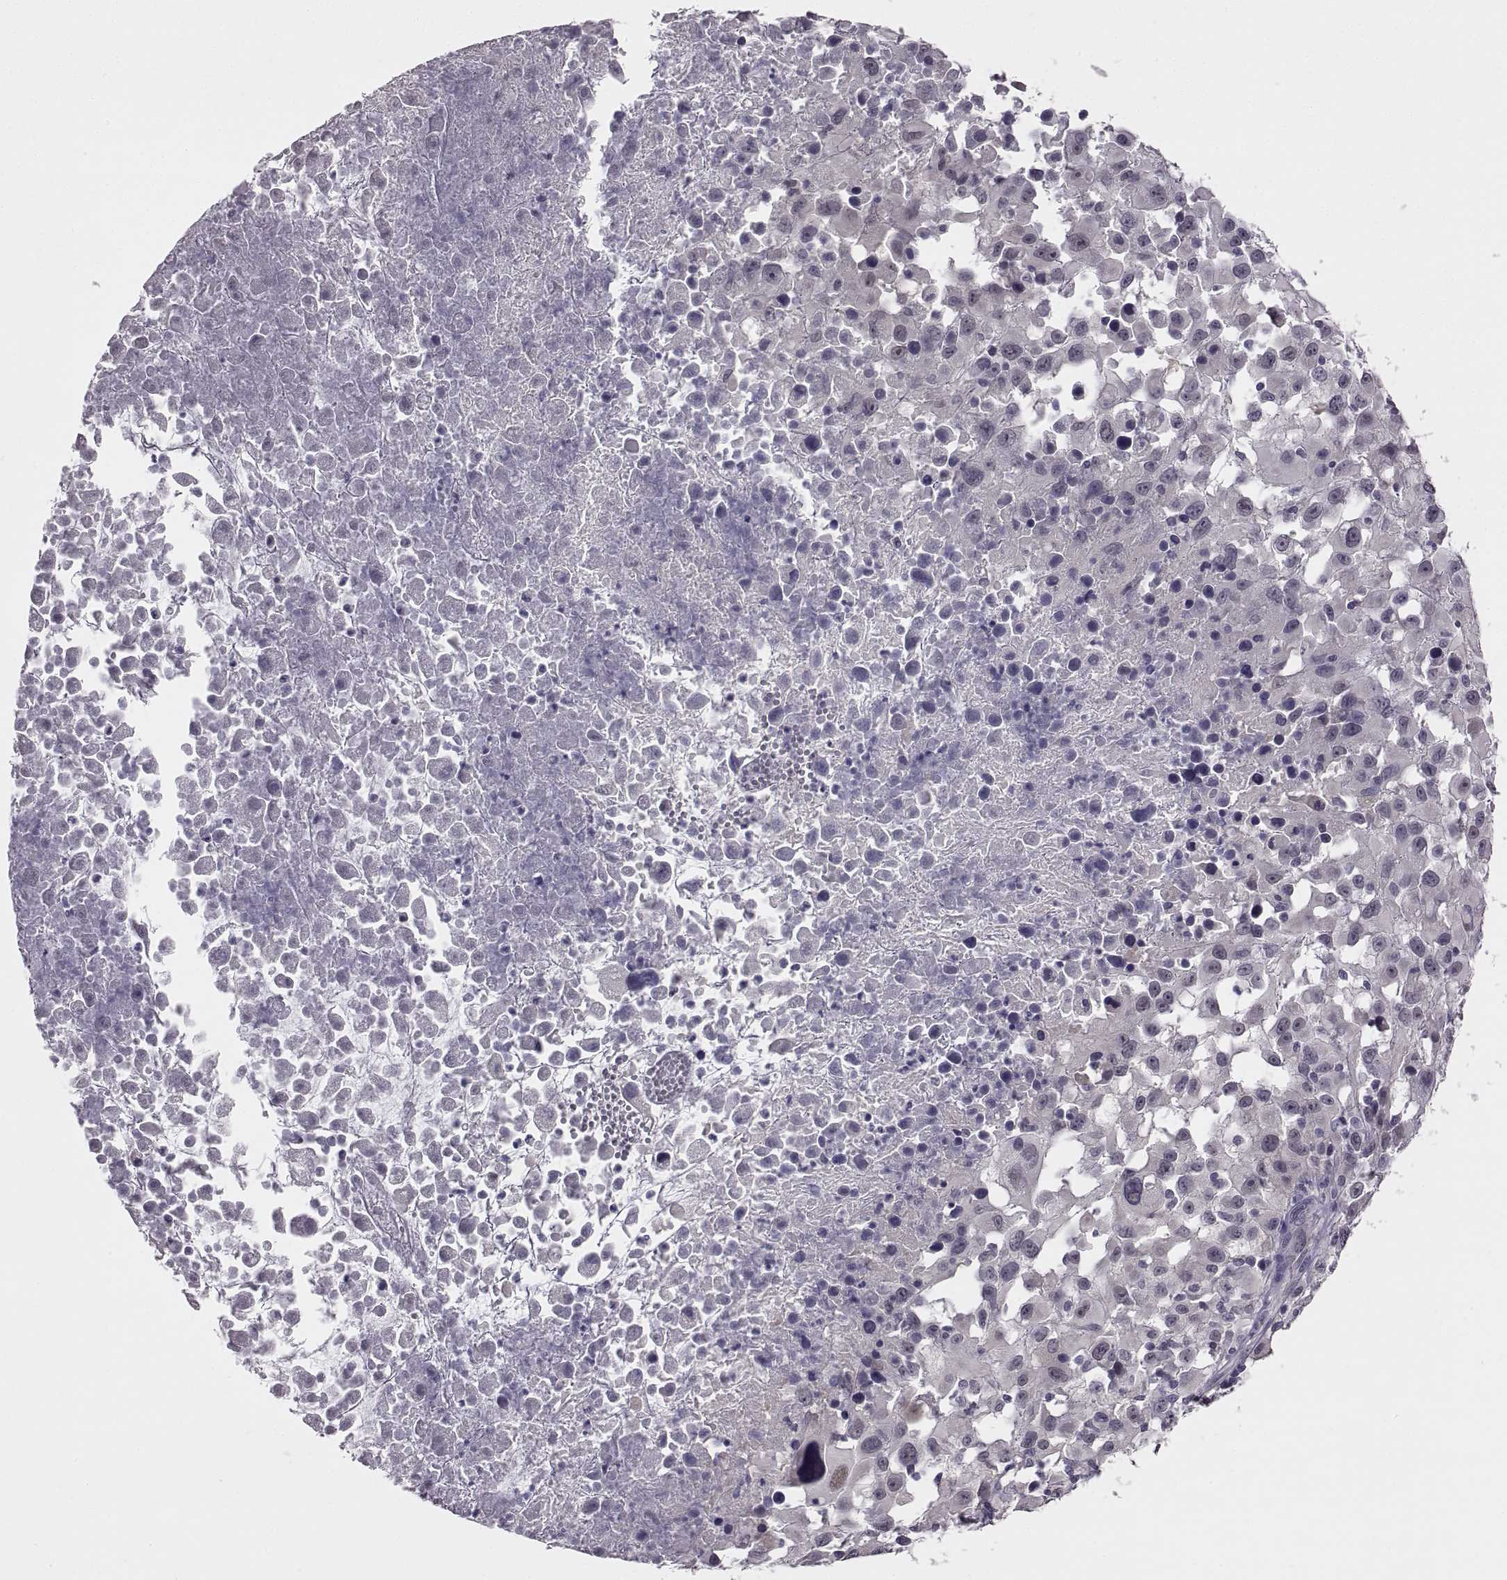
{"staining": {"intensity": "negative", "quantity": "none", "location": "none"}, "tissue": "melanoma", "cell_type": "Tumor cells", "image_type": "cancer", "snomed": [{"axis": "morphology", "description": "Malignant melanoma, Metastatic site"}, {"axis": "topography", "description": "Soft tissue"}], "caption": "This is an immunohistochemistry (IHC) photomicrograph of melanoma. There is no expression in tumor cells.", "gene": "C10orf62", "patient": {"sex": "male", "age": 50}}